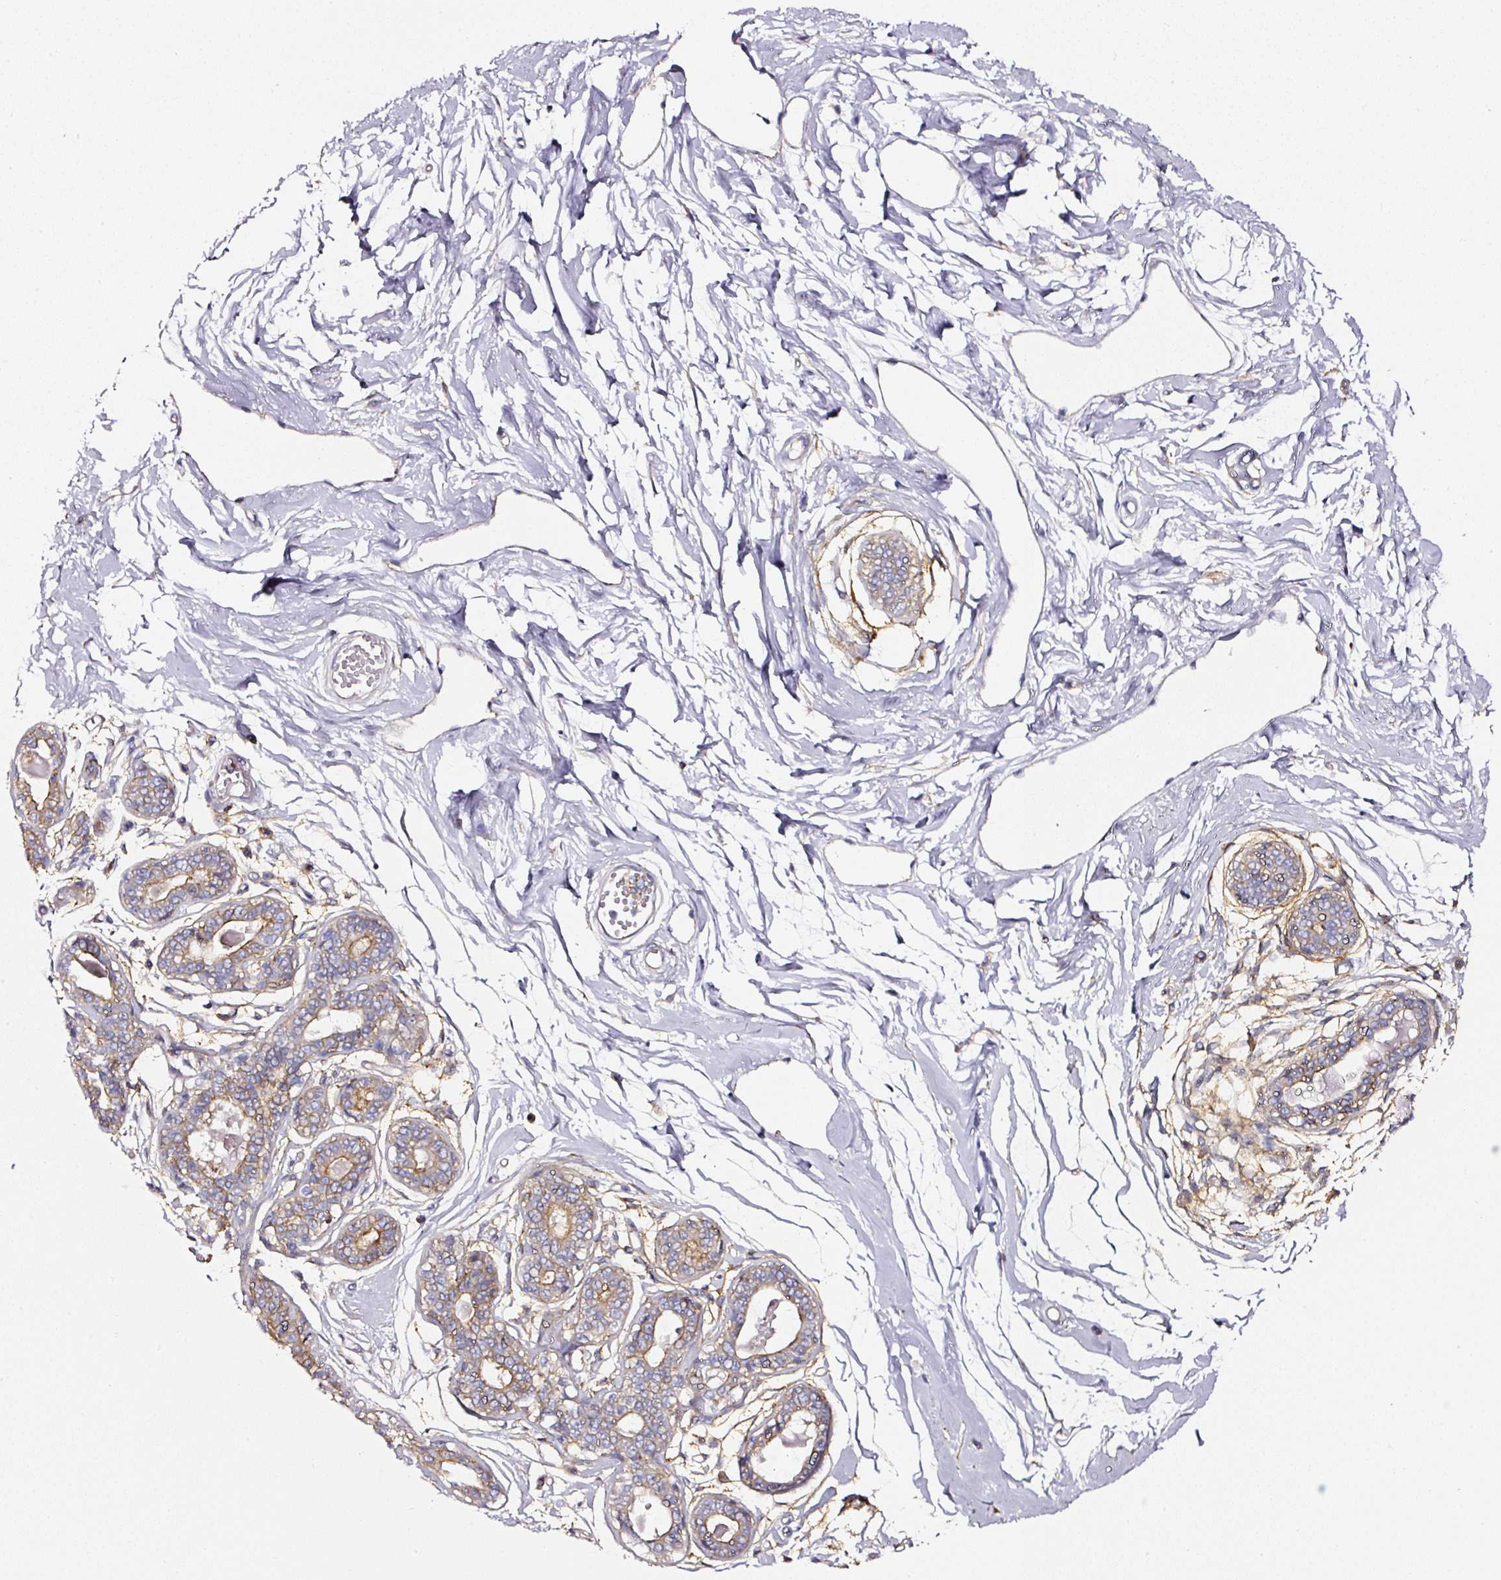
{"staining": {"intensity": "negative", "quantity": "none", "location": "none"}, "tissue": "breast", "cell_type": "Adipocytes", "image_type": "normal", "snomed": [{"axis": "morphology", "description": "Normal tissue, NOS"}, {"axis": "topography", "description": "Breast"}], "caption": "A histopathology image of breast stained for a protein exhibits no brown staining in adipocytes. The staining is performed using DAB (3,3'-diaminobenzidine) brown chromogen with nuclei counter-stained in using hematoxylin.", "gene": "CD47", "patient": {"sex": "female", "age": 45}}